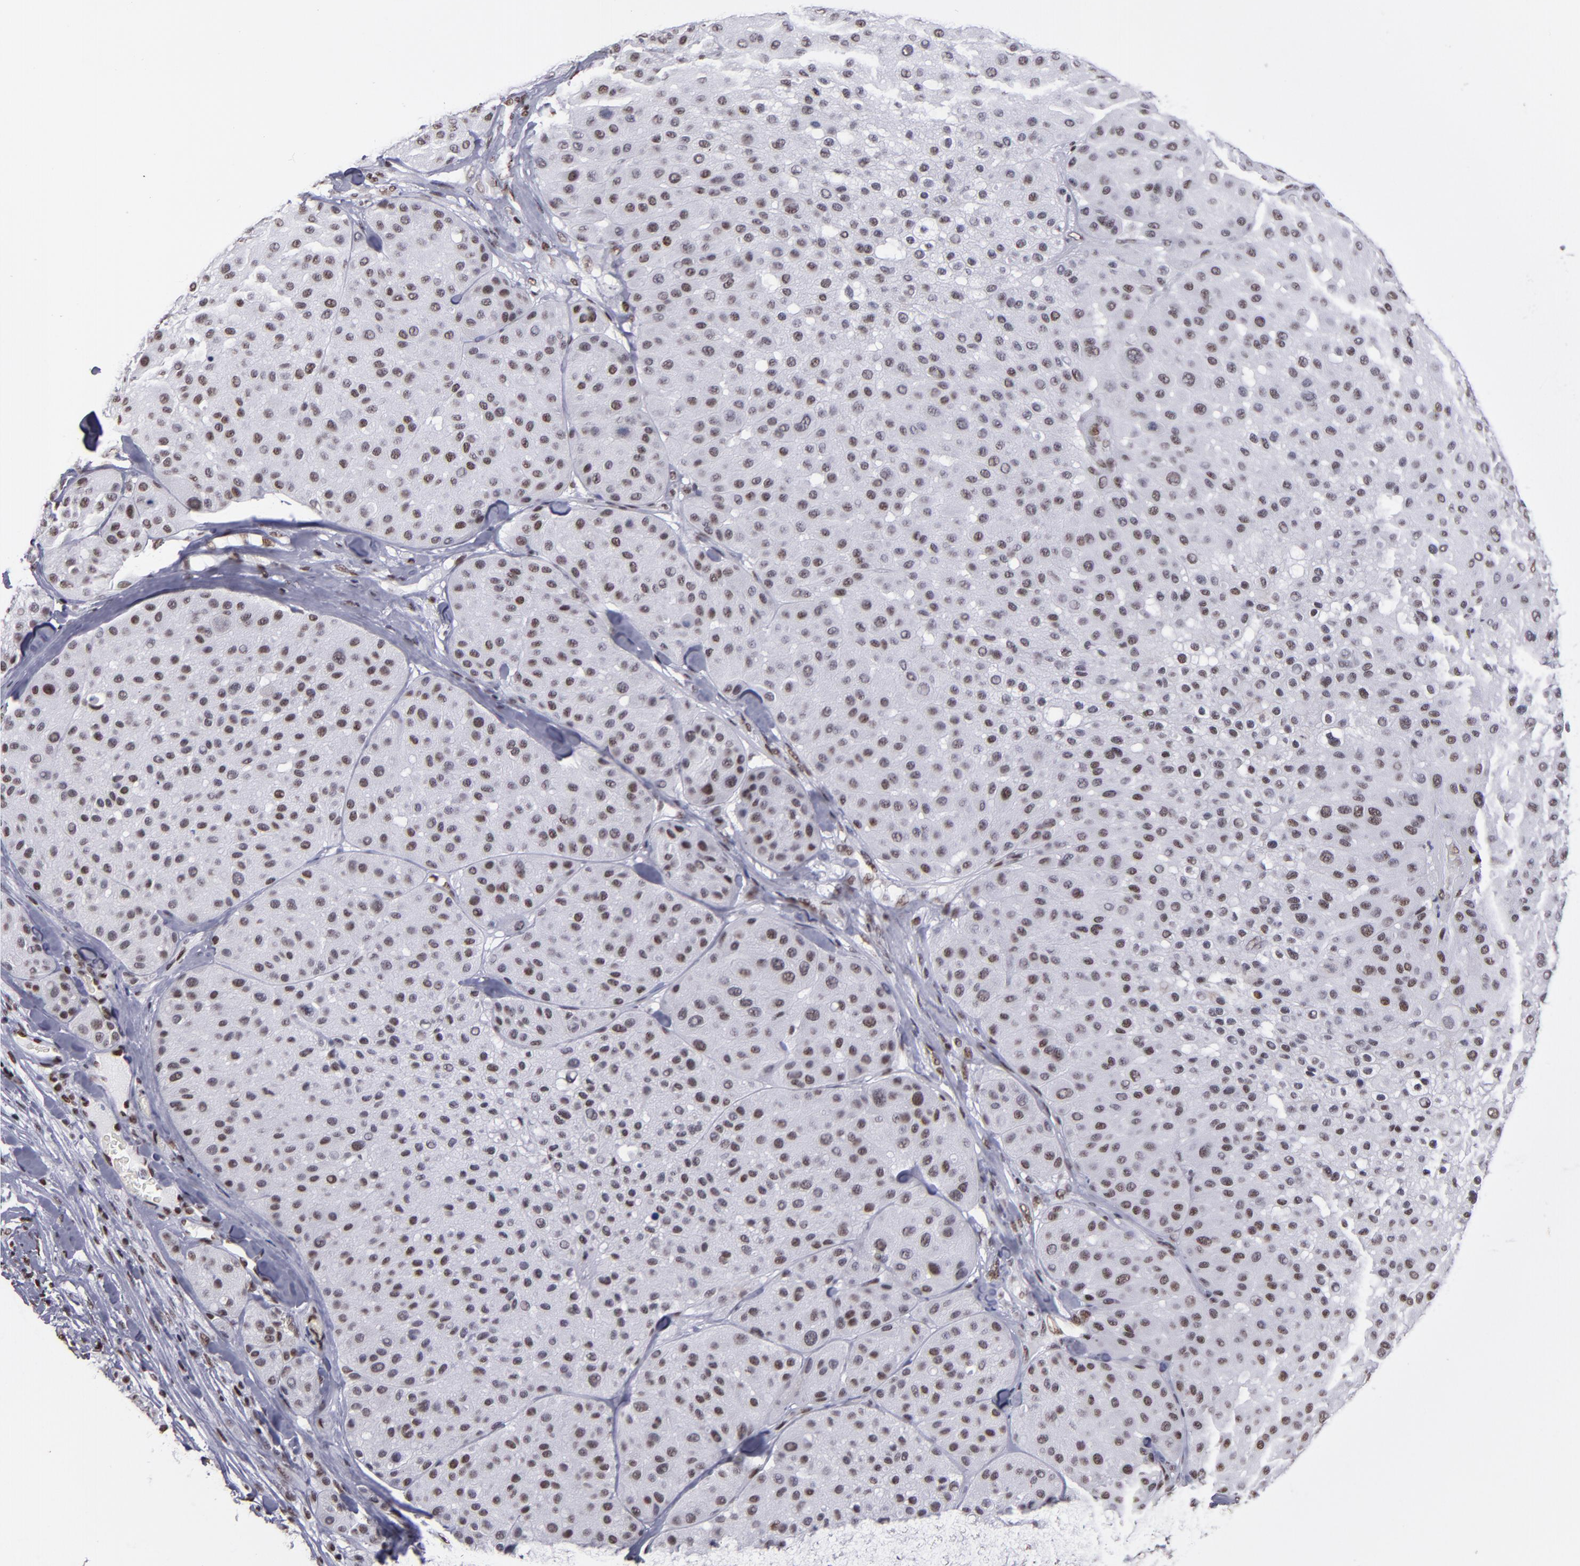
{"staining": {"intensity": "weak", "quantity": "25%-75%", "location": "nuclear"}, "tissue": "melanoma", "cell_type": "Tumor cells", "image_type": "cancer", "snomed": [{"axis": "morphology", "description": "Normal tissue, NOS"}, {"axis": "morphology", "description": "Malignant melanoma, Metastatic site"}, {"axis": "topography", "description": "Skin"}], "caption": "Tumor cells exhibit low levels of weak nuclear staining in approximately 25%-75% of cells in melanoma.", "gene": "TERF2", "patient": {"sex": "male", "age": 41}}